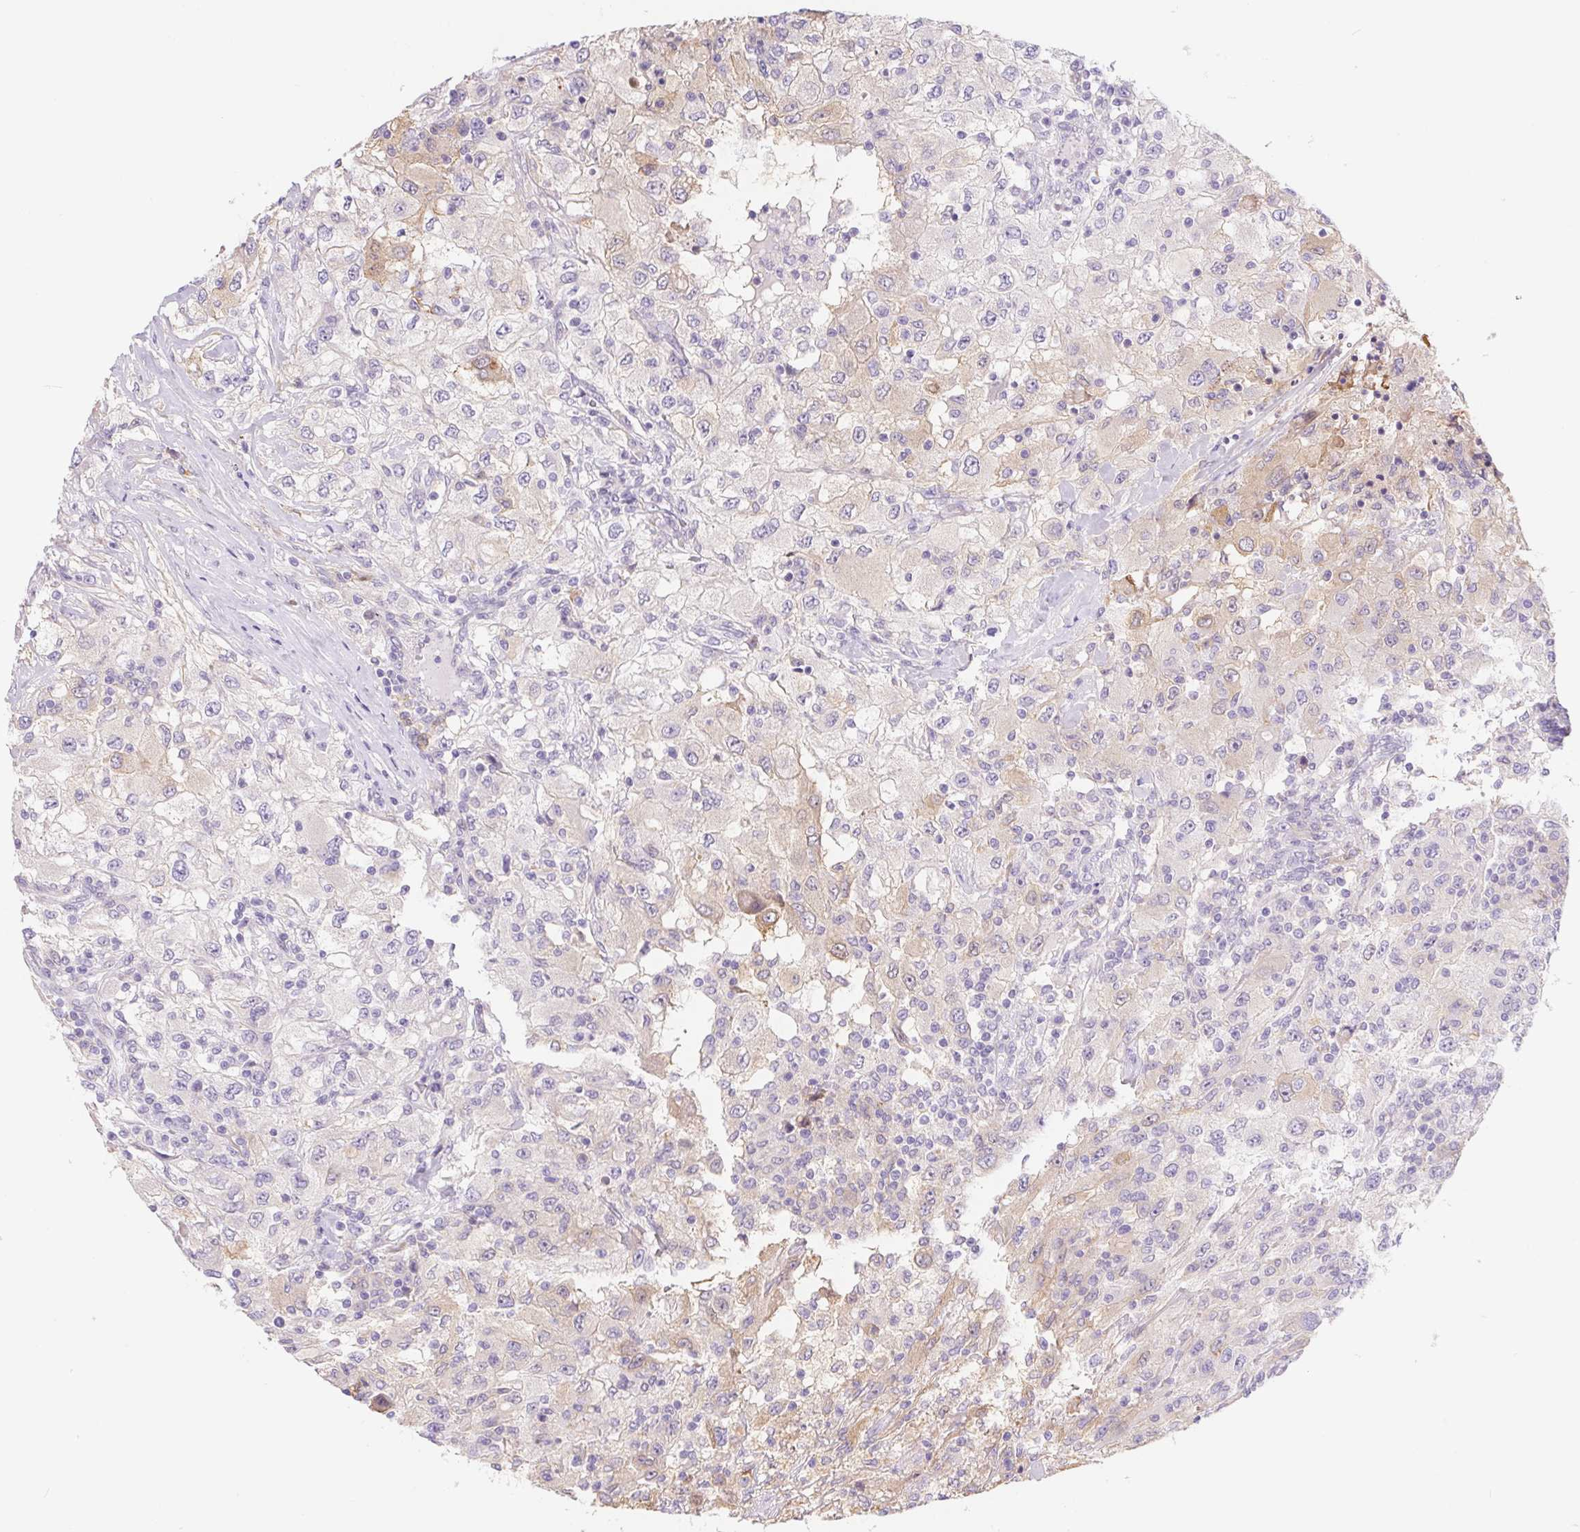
{"staining": {"intensity": "weak", "quantity": "<25%", "location": "cytoplasmic/membranous"}, "tissue": "renal cancer", "cell_type": "Tumor cells", "image_type": "cancer", "snomed": [{"axis": "morphology", "description": "Adenocarcinoma, NOS"}, {"axis": "topography", "description": "Kidney"}], "caption": "This is an immunohistochemistry image of renal cancer. There is no staining in tumor cells.", "gene": "DYNC2LI1", "patient": {"sex": "female", "age": 67}}